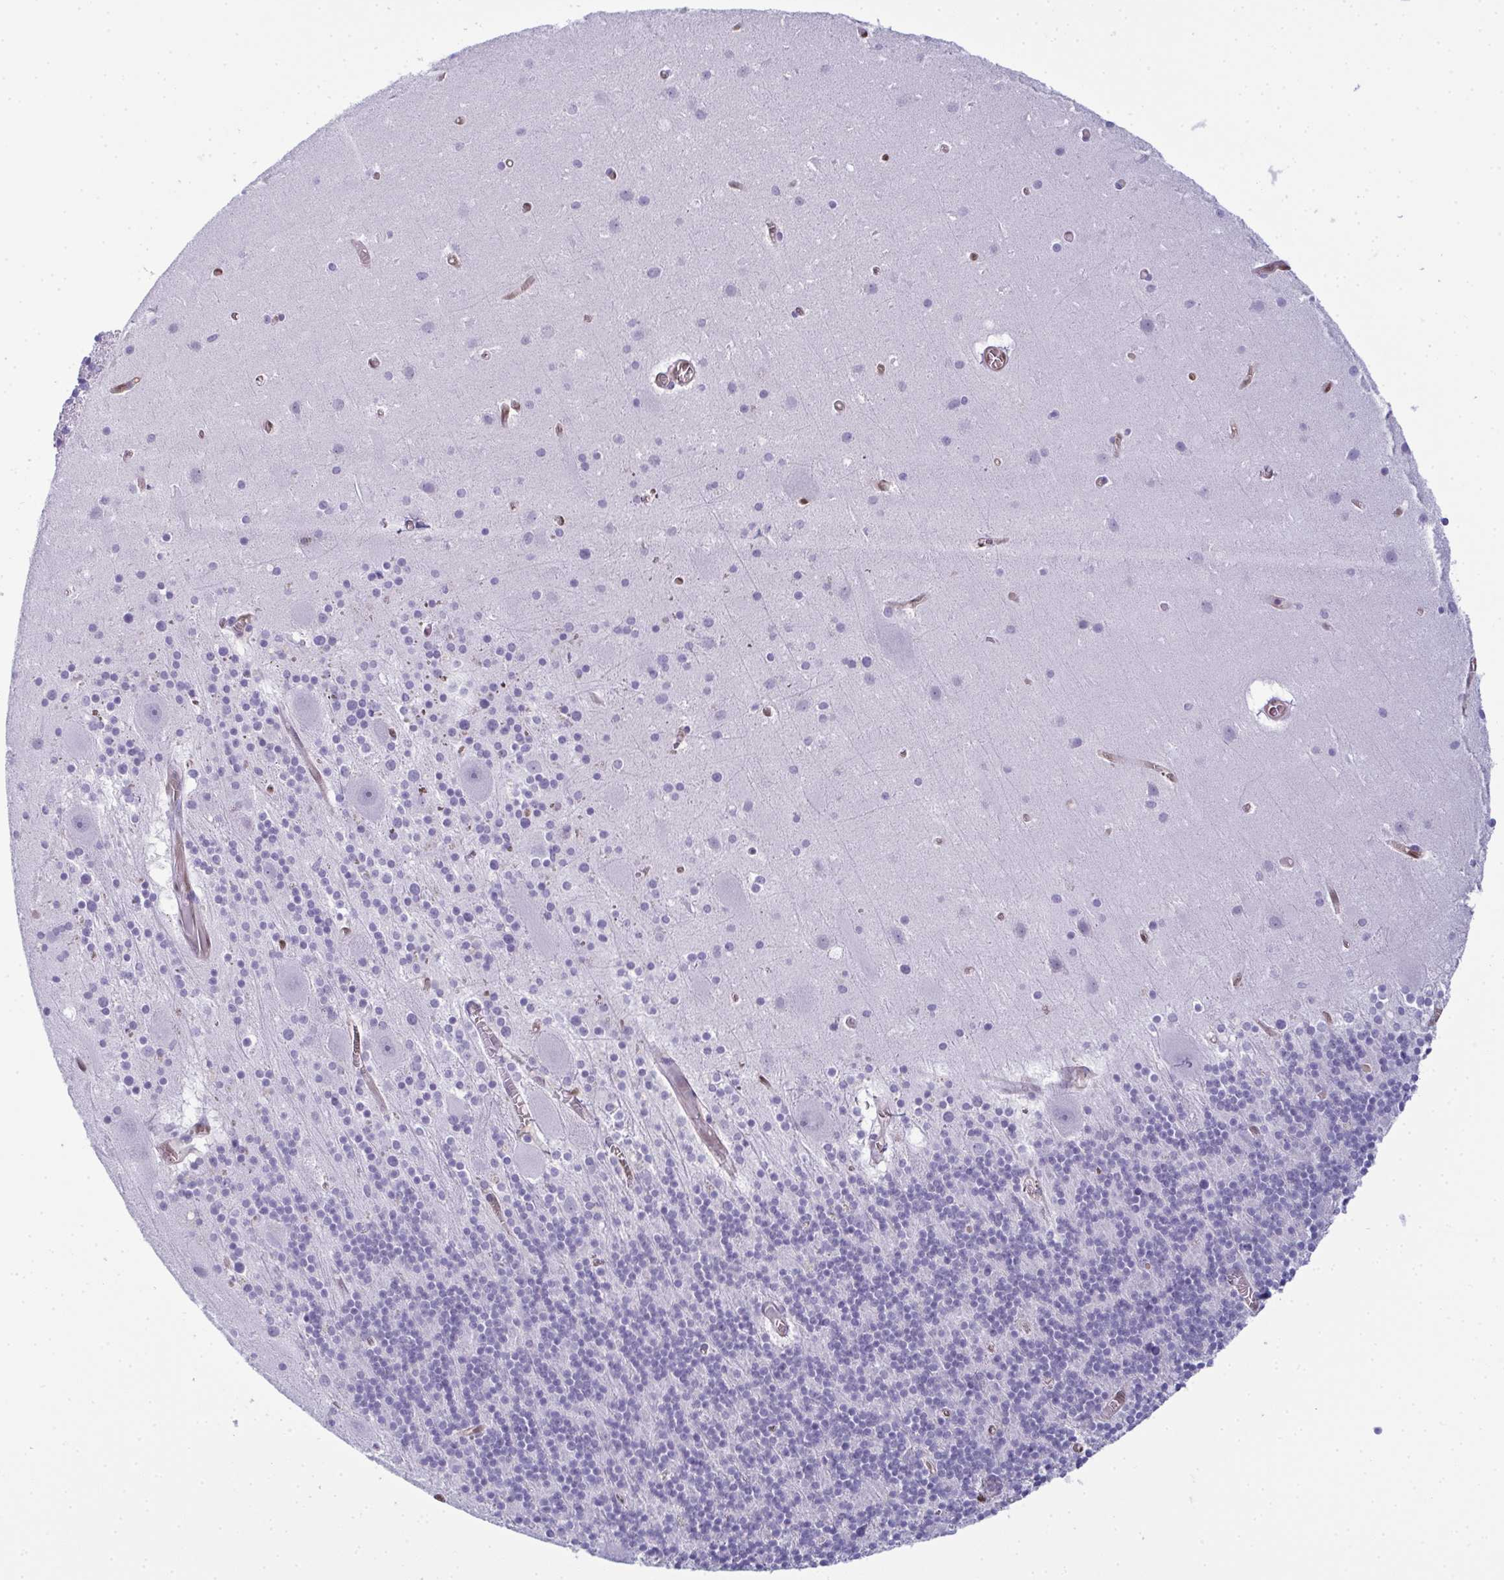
{"staining": {"intensity": "negative", "quantity": "none", "location": "none"}, "tissue": "cerebellum", "cell_type": "Cells in granular layer", "image_type": "normal", "snomed": [{"axis": "morphology", "description": "Normal tissue, NOS"}, {"axis": "topography", "description": "Cerebellum"}], "caption": "A high-resolution photomicrograph shows immunohistochemistry (IHC) staining of unremarkable cerebellum, which displays no significant expression in cells in granular layer.", "gene": "CDA", "patient": {"sex": "male", "age": 70}}